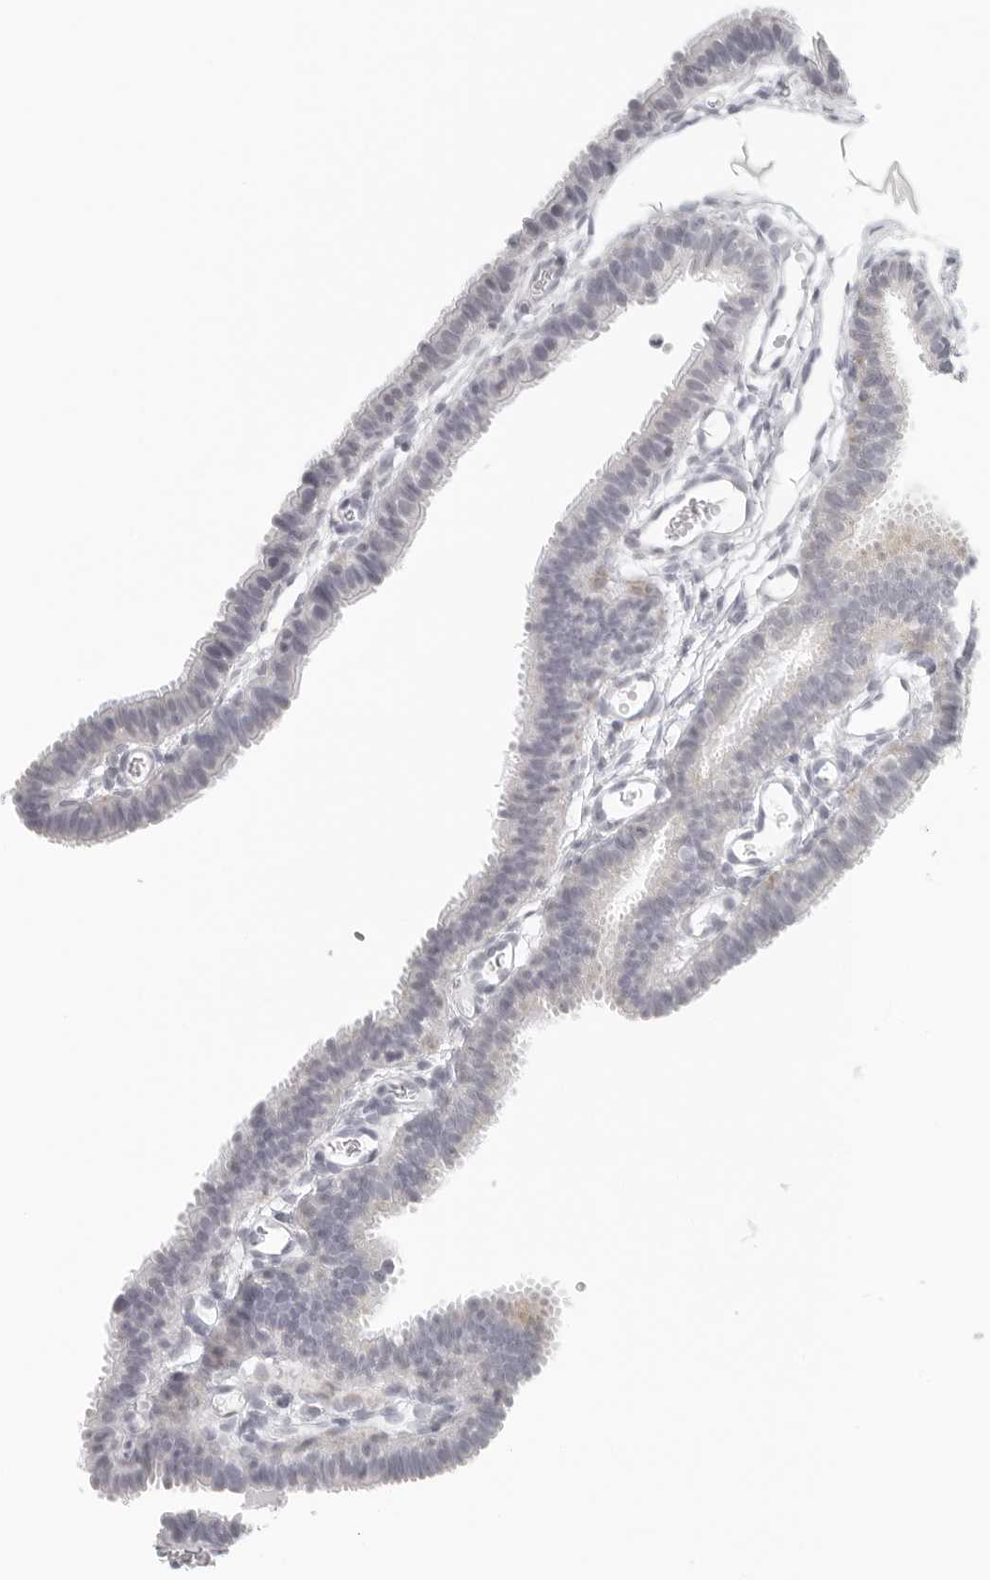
{"staining": {"intensity": "moderate", "quantity": "25%-75%", "location": "cytoplasmic/membranous"}, "tissue": "fallopian tube", "cell_type": "Glandular cells", "image_type": "normal", "snomed": [{"axis": "morphology", "description": "Normal tissue, NOS"}, {"axis": "topography", "description": "Fallopian tube"}, {"axis": "topography", "description": "Placenta"}], "caption": "About 25%-75% of glandular cells in benign human fallopian tube show moderate cytoplasmic/membranous protein expression as visualized by brown immunohistochemical staining.", "gene": "RPS6KC1", "patient": {"sex": "female", "age": 34}}